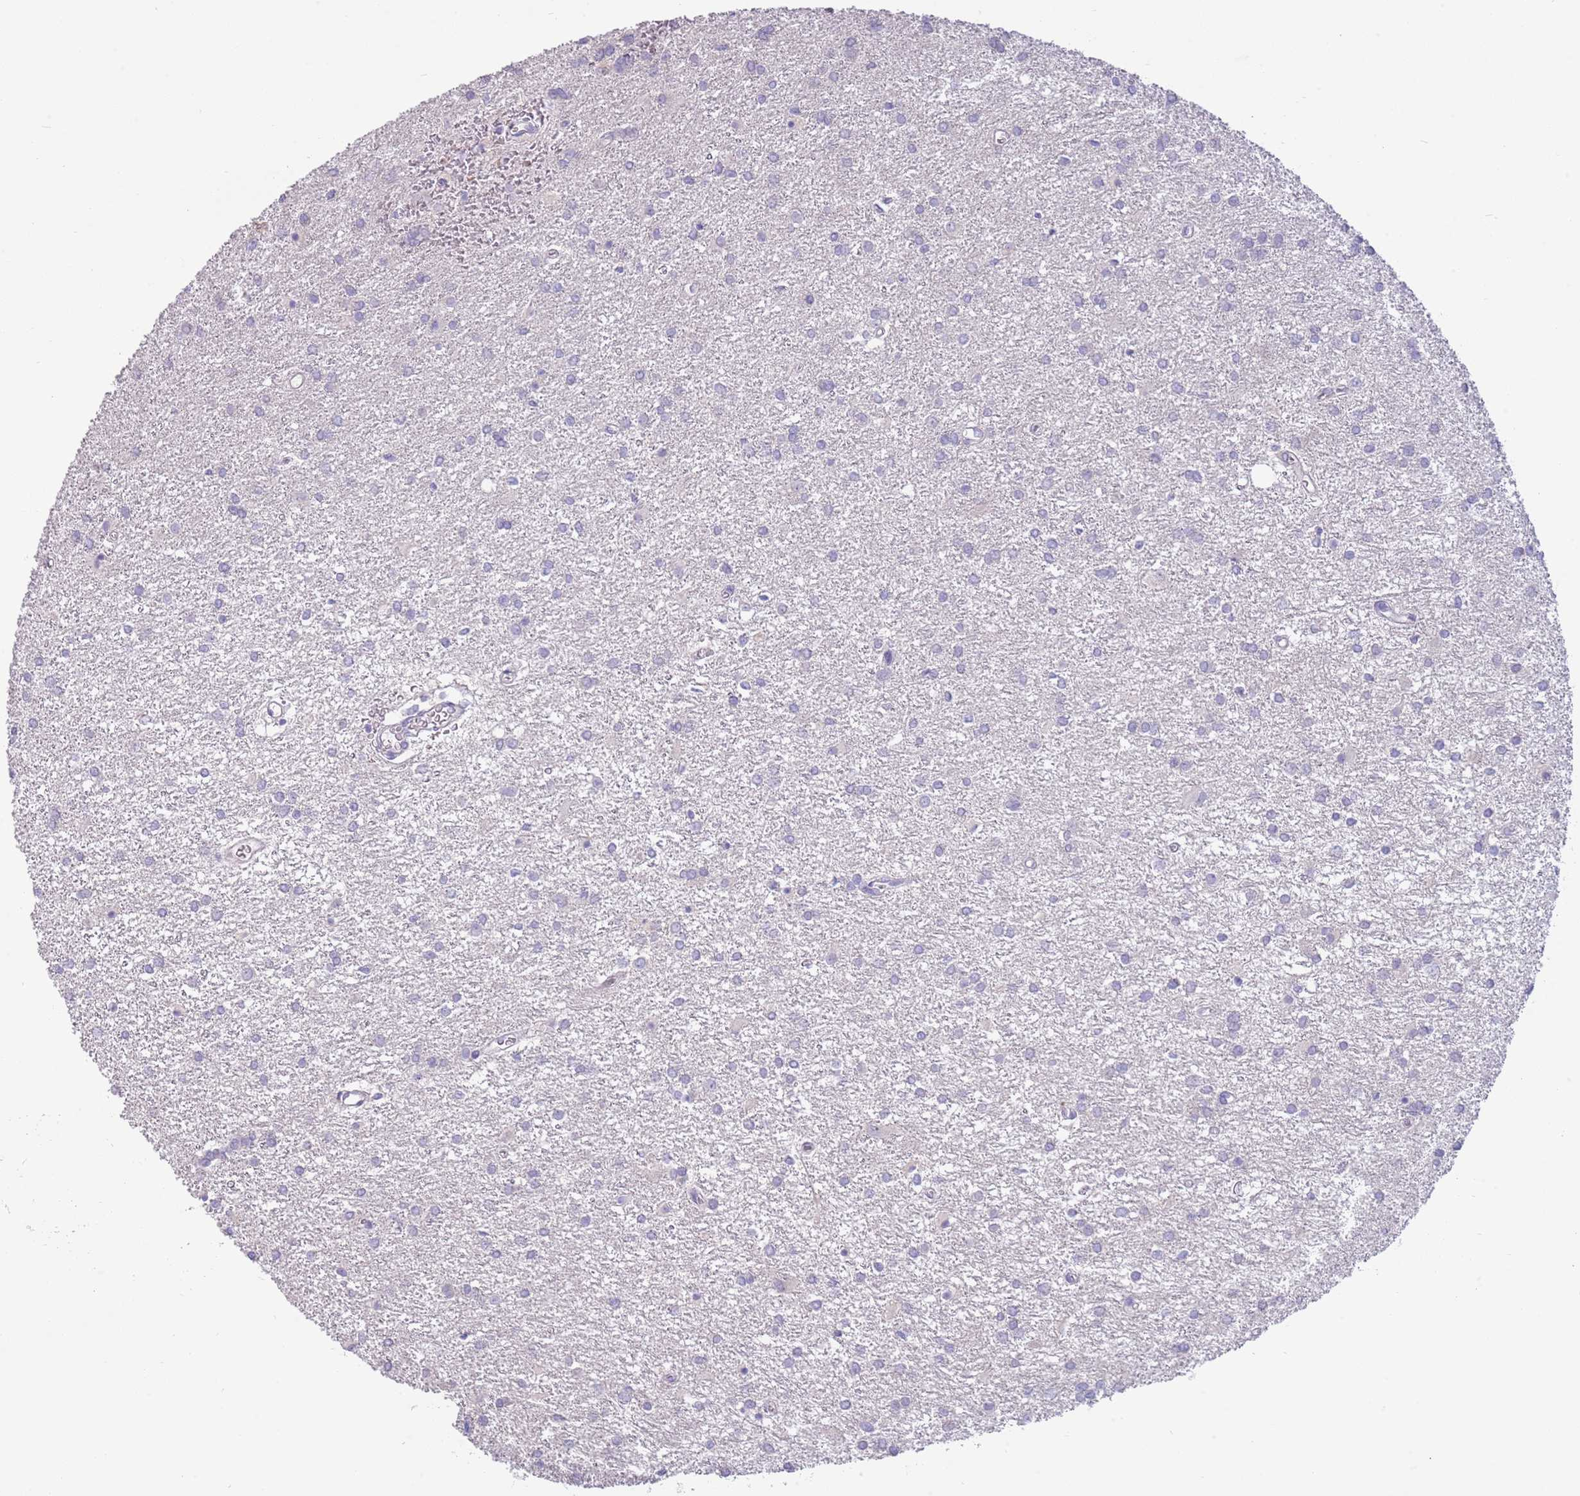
{"staining": {"intensity": "negative", "quantity": "none", "location": "none"}, "tissue": "glioma", "cell_type": "Tumor cells", "image_type": "cancer", "snomed": [{"axis": "morphology", "description": "Glioma, malignant, High grade"}, {"axis": "topography", "description": "Brain"}], "caption": "Glioma stained for a protein using immunohistochemistry displays no expression tumor cells.", "gene": "TOX2", "patient": {"sex": "female", "age": 50}}